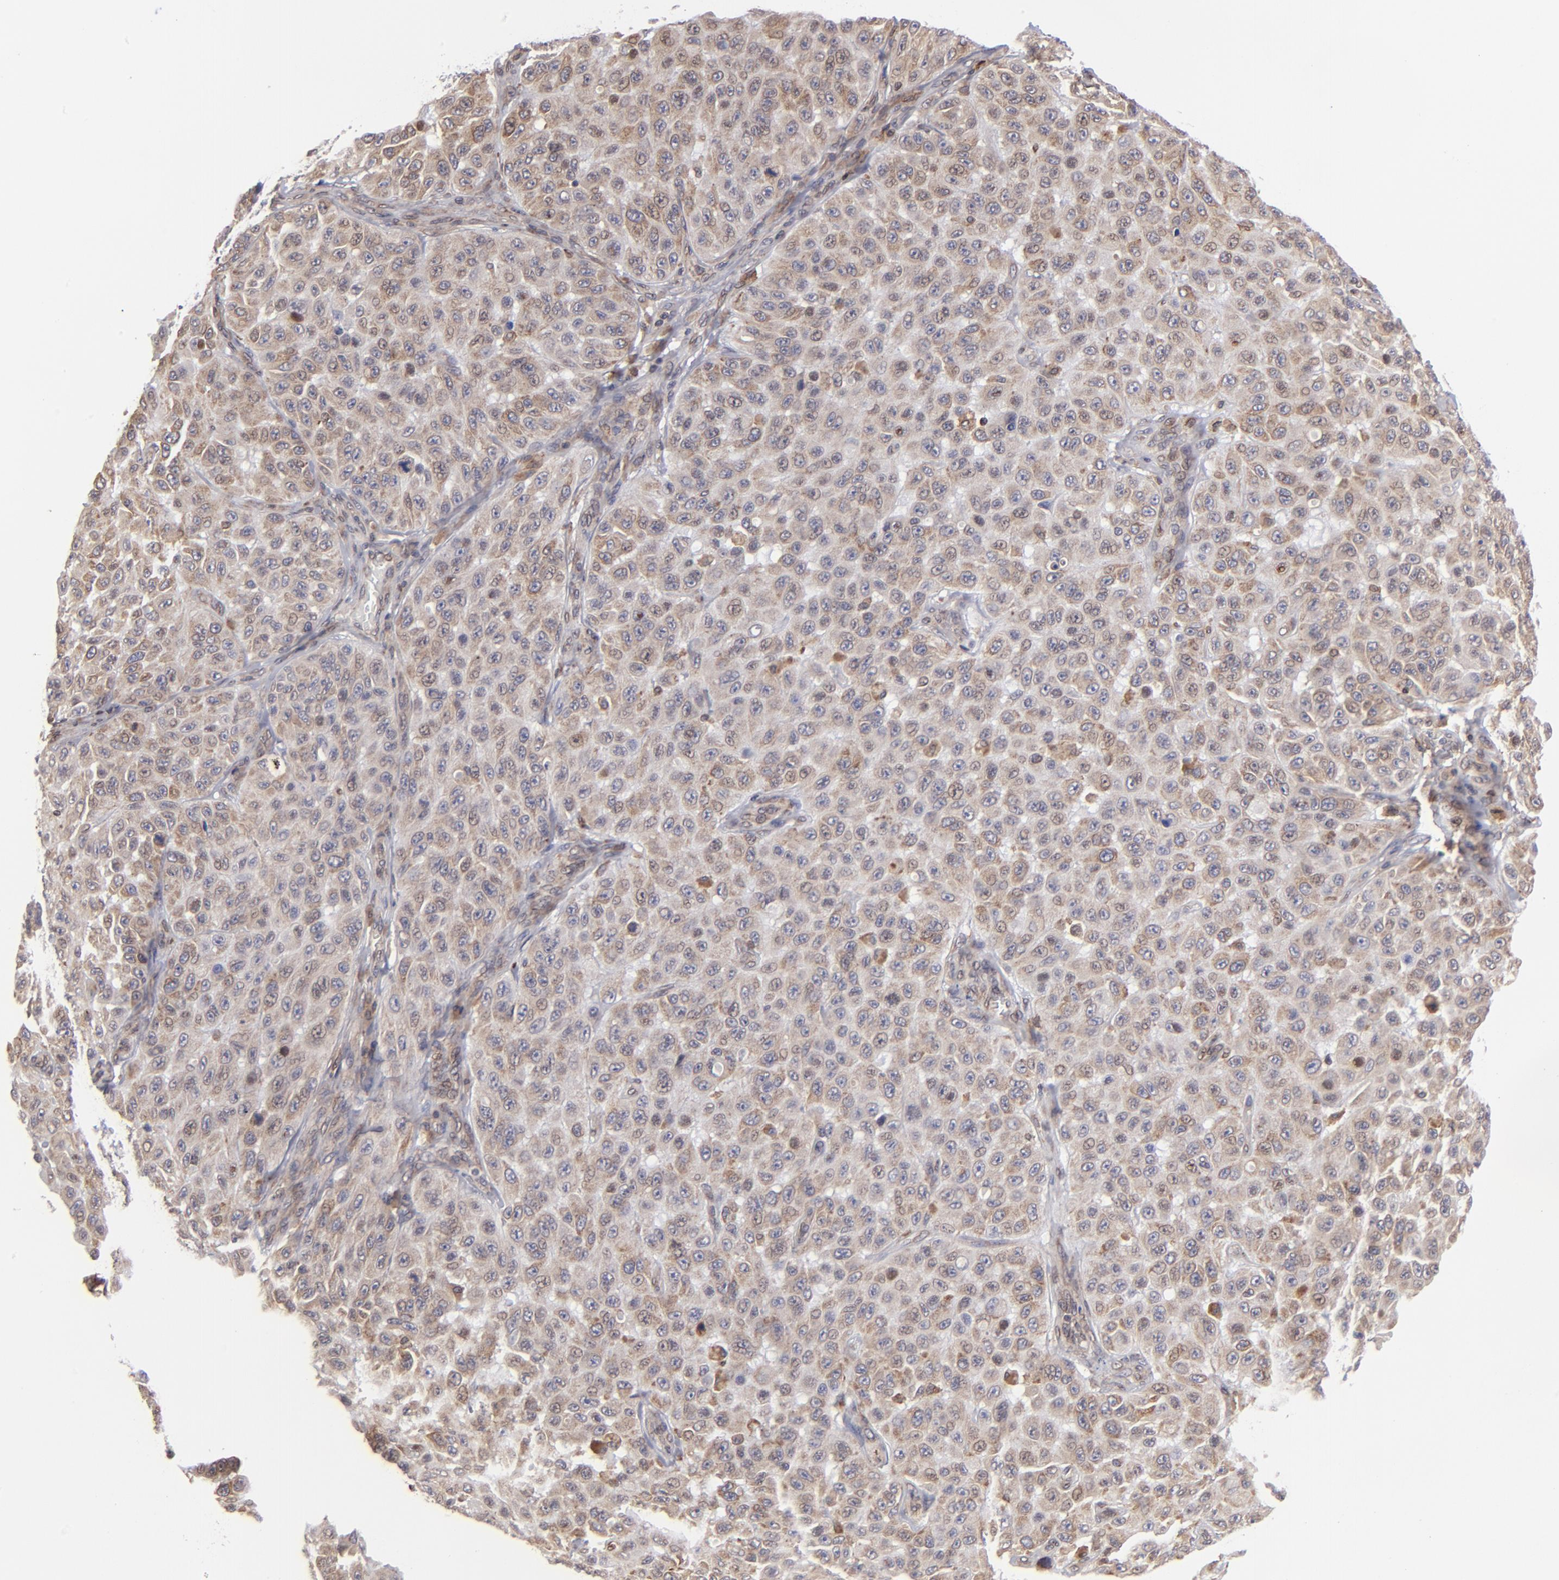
{"staining": {"intensity": "moderate", "quantity": ">75%", "location": "cytoplasmic/membranous"}, "tissue": "melanoma", "cell_type": "Tumor cells", "image_type": "cancer", "snomed": [{"axis": "morphology", "description": "Malignant melanoma, NOS"}, {"axis": "topography", "description": "Skin"}], "caption": "Protein staining of malignant melanoma tissue displays moderate cytoplasmic/membranous expression in about >75% of tumor cells. (brown staining indicates protein expression, while blue staining denotes nuclei).", "gene": "TMX1", "patient": {"sex": "male", "age": 30}}